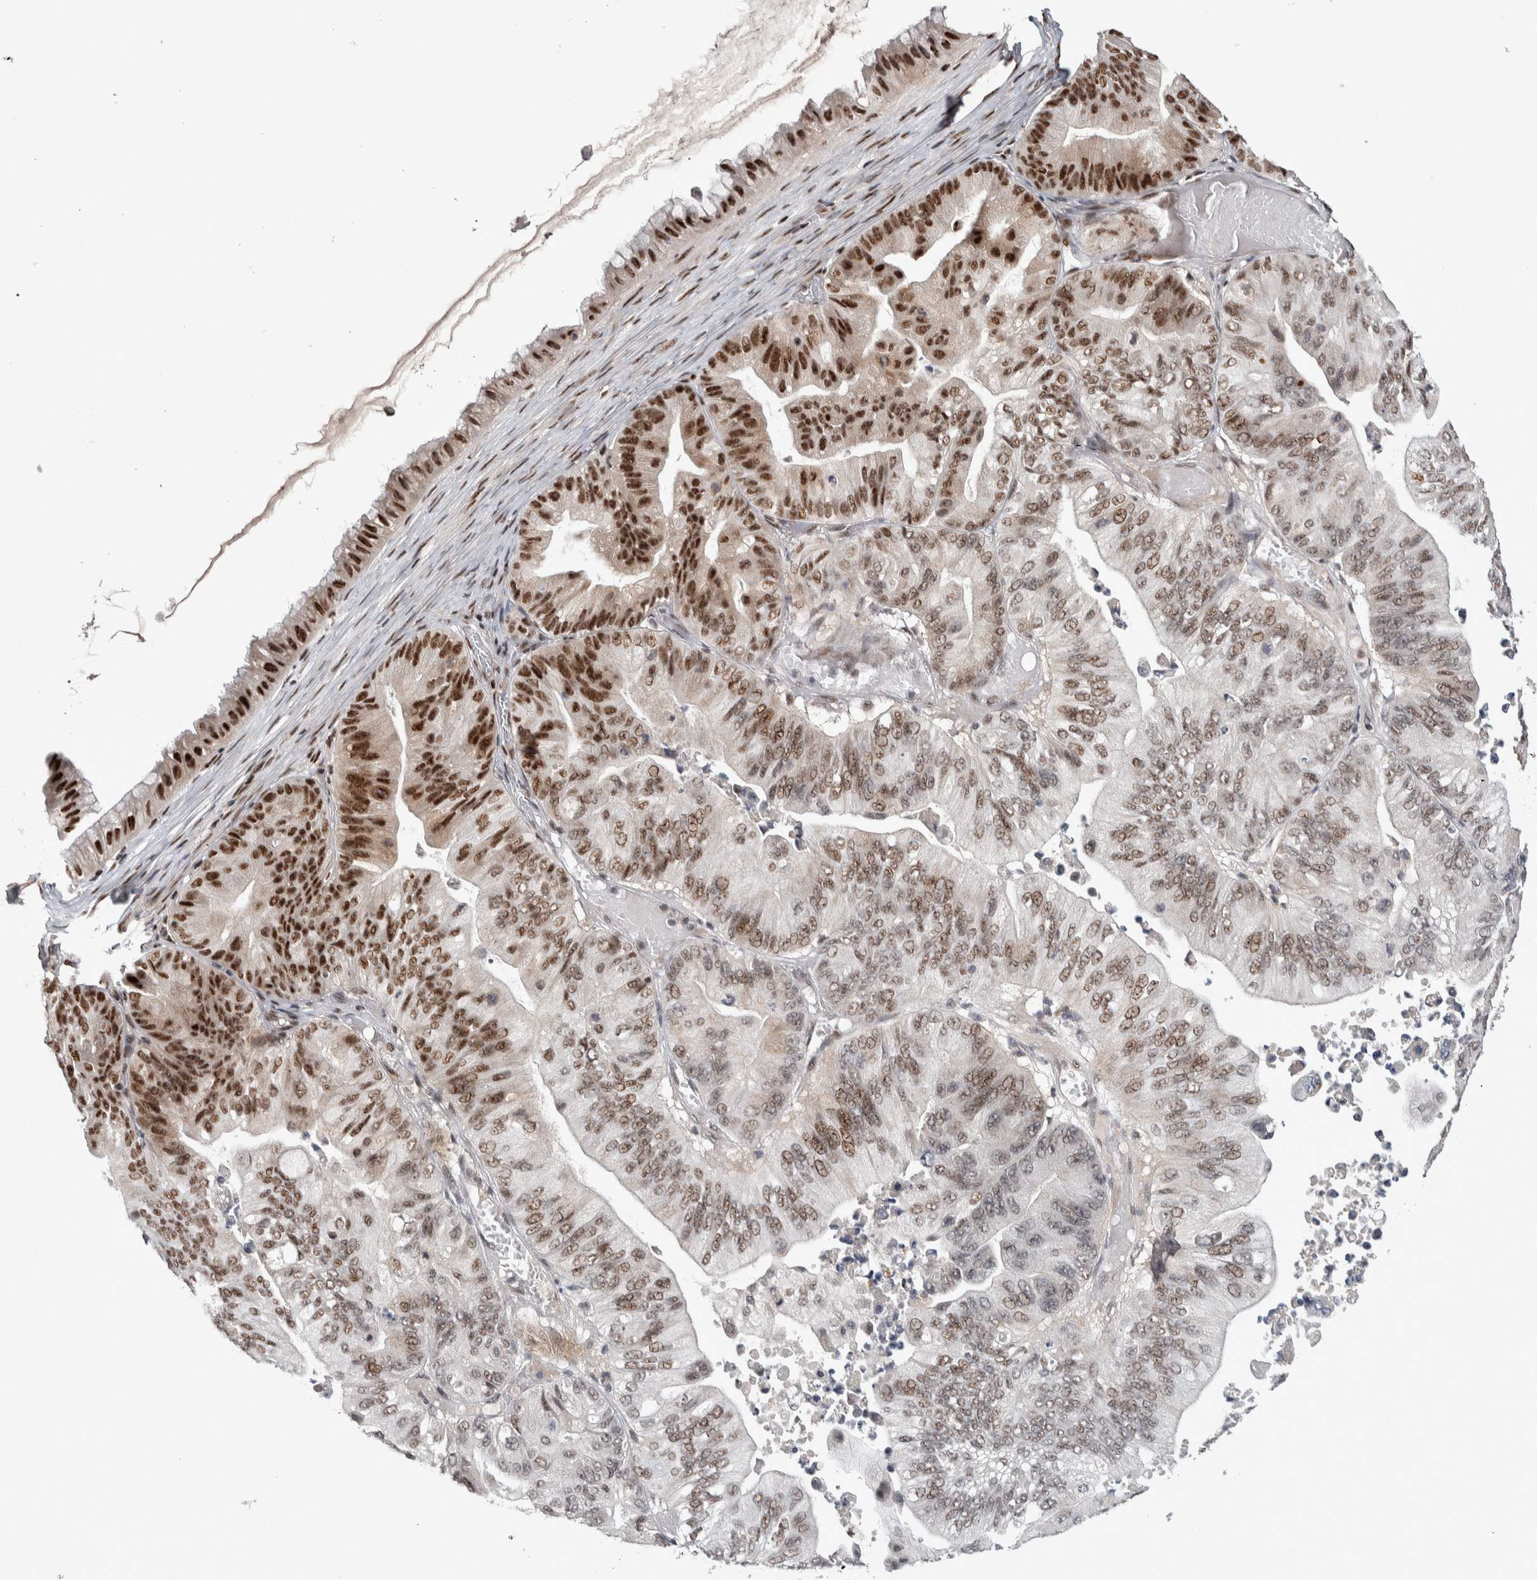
{"staining": {"intensity": "strong", "quantity": "25%-75%", "location": "nuclear"}, "tissue": "ovarian cancer", "cell_type": "Tumor cells", "image_type": "cancer", "snomed": [{"axis": "morphology", "description": "Cystadenocarcinoma, mucinous, NOS"}, {"axis": "topography", "description": "Ovary"}], "caption": "A high amount of strong nuclear staining is present in about 25%-75% of tumor cells in mucinous cystadenocarcinoma (ovarian) tissue. Nuclei are stained in blue.", "gene": "ASPN", "patient": {"sex": "female", "age": 61}}